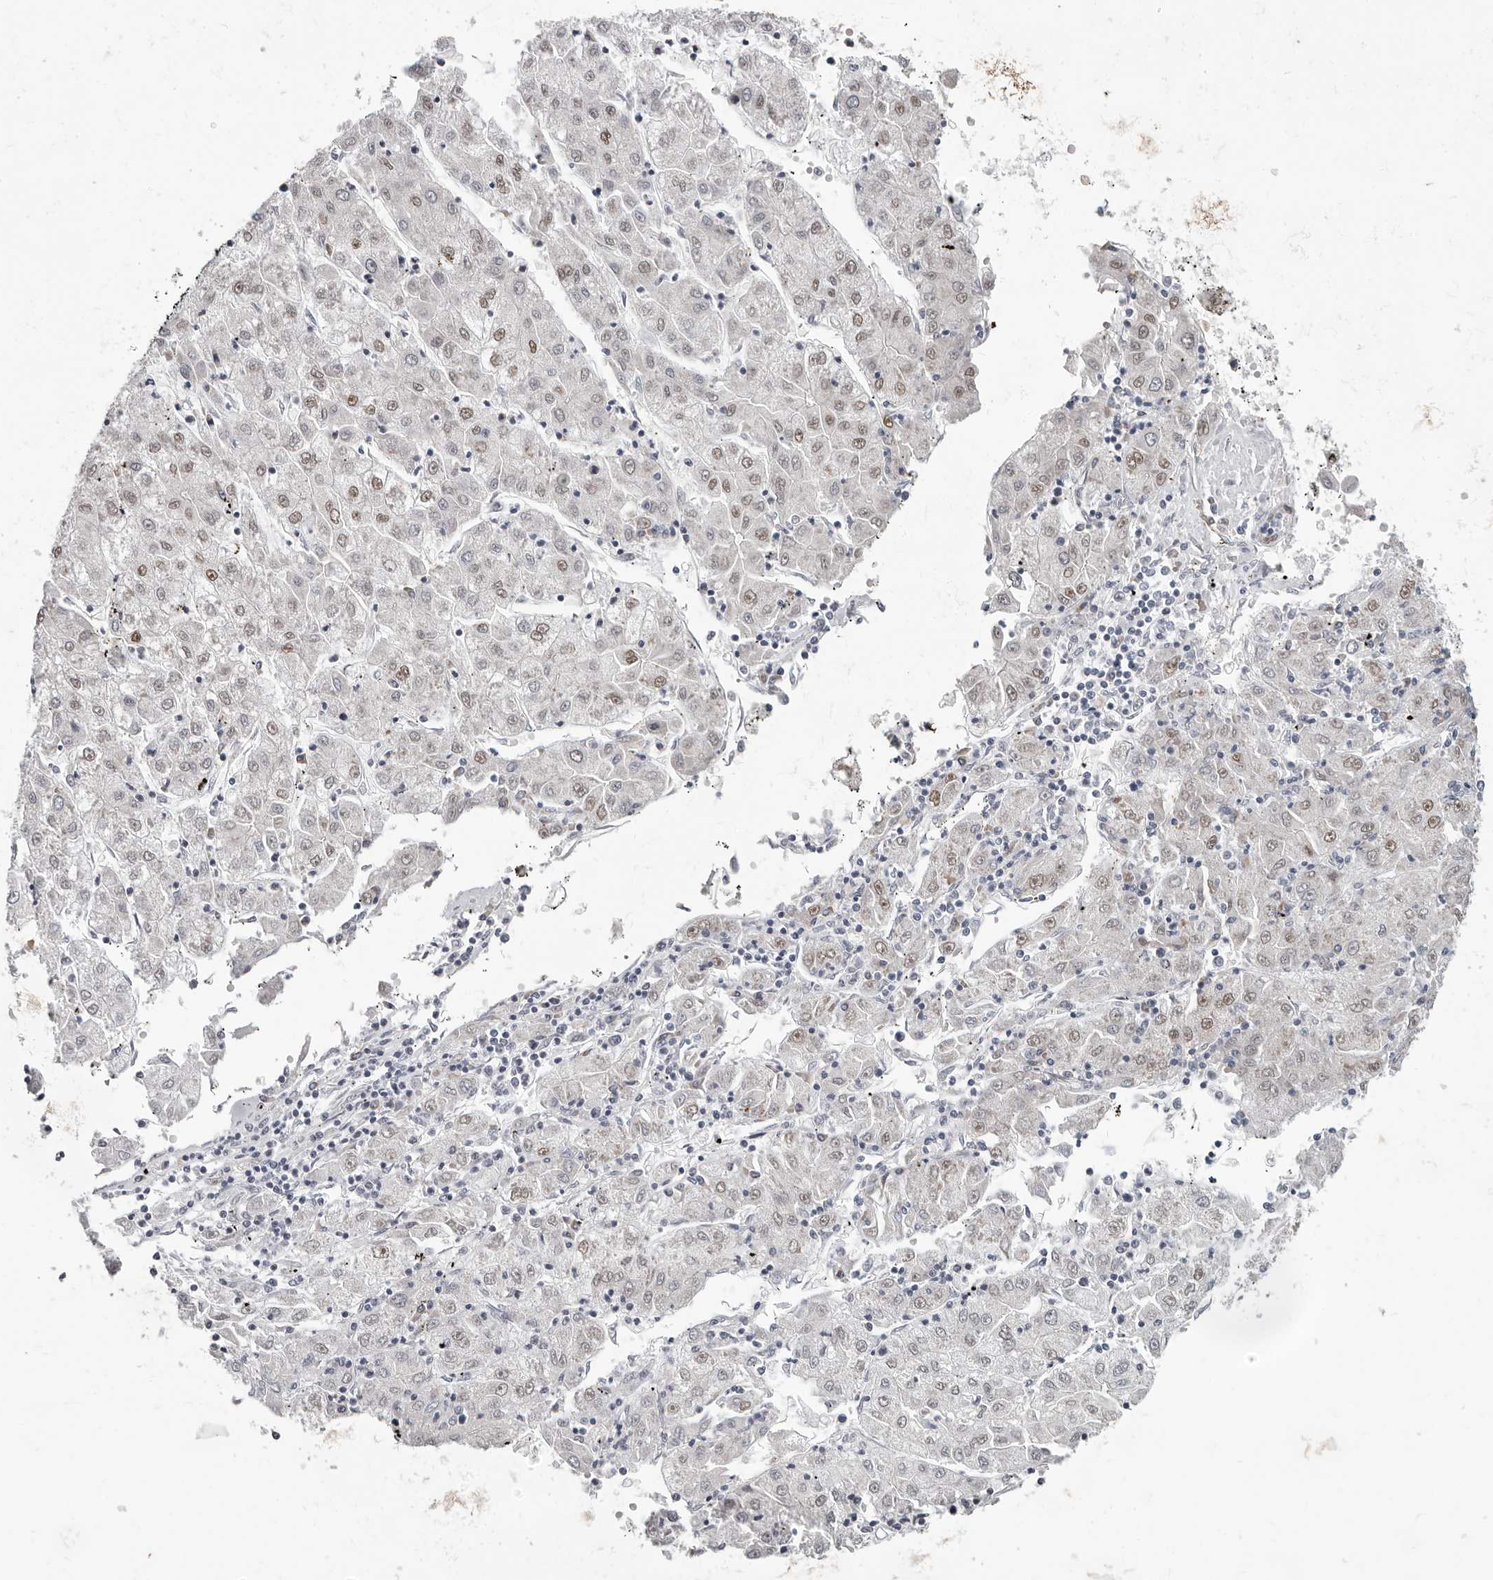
{"staining": {"intensity": "moderate", "quantity": "25%-75%", "location": "nuclear"}, "tissue": "liver cancer", "cell_type": "Tumor cells", "image_type": "cancer", "snomed": [{"axis": "morphology", "description": "Carcinoma, Hepatocellular, NOS"}, {"axis": "topography", "description": "Liver"}], "caption": "Protein staining exhibits moderate nuclear staining in approximately 25%-75% of tumor cells in liver cancer (hepatocellular carcinoma).", "gene": "SRP19", "patient": {"sex": "male", "age": 72}}